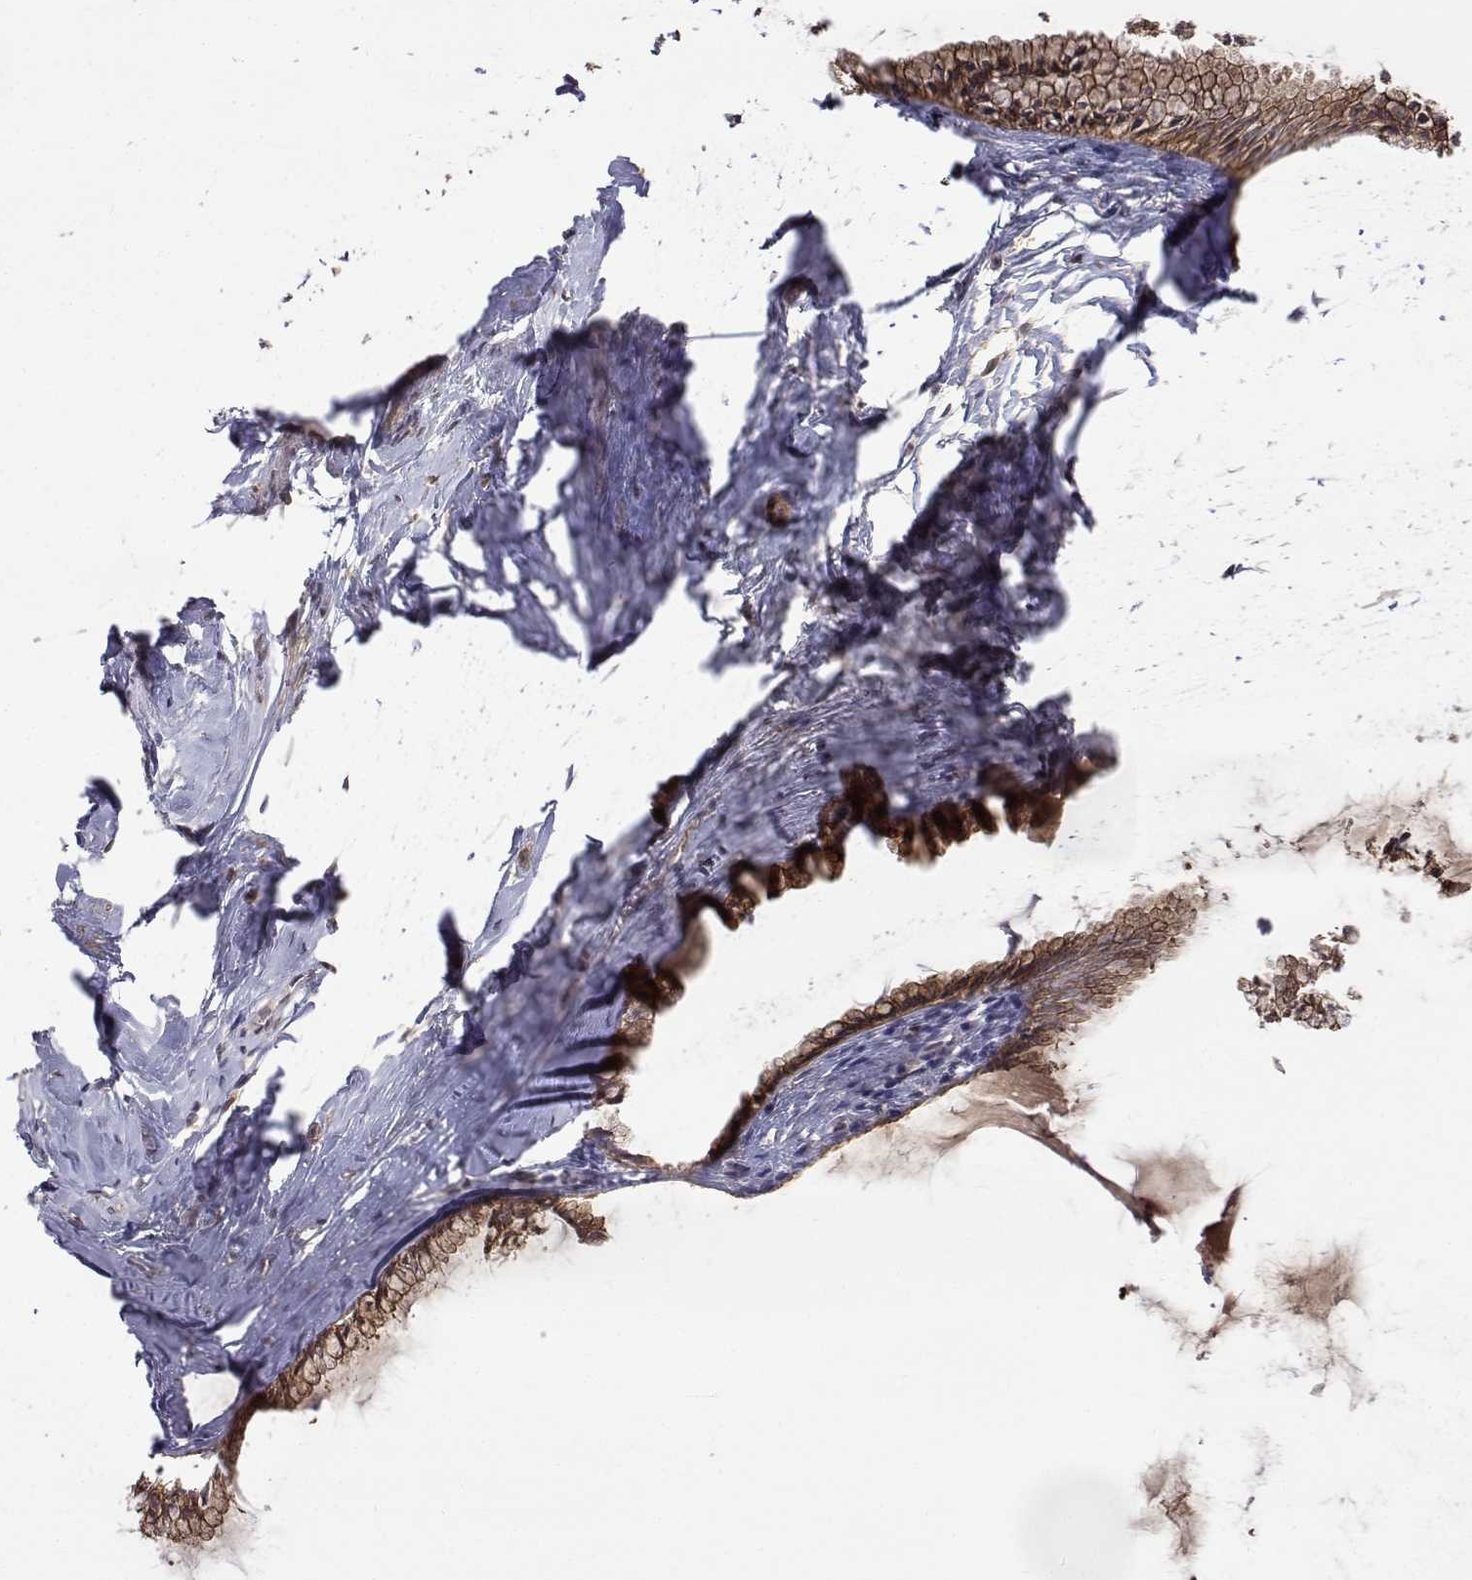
{"staining": {"intensity": "moderate", "quantity": ">75%", "location": "cytoplasmic/membranous"}, "tissue": "cervix", "cell_type": "Glandular cells", "image_type": "normal", "snomed": [{"axis": "morphology", "description": "Normal tissue, NOS"}, {"axis": "topography", "description": "Cervix"}], "caption": "Immunohistochemistry (IHC) staining of benign cervix, which exhibits medium levels of moderate cytoplasmic/membranous expression in about >75% of glandular cells indicating moderate cytoplasmic/membranous protein positivity. The staining was performed using DAB (3,3'-diaminobenzidine) (brown) for protein detection and nuclei were counterstained in hematoxylin (blue).", "gene": "ITGA7", "patient": {"sex": "female", "age": 40}}